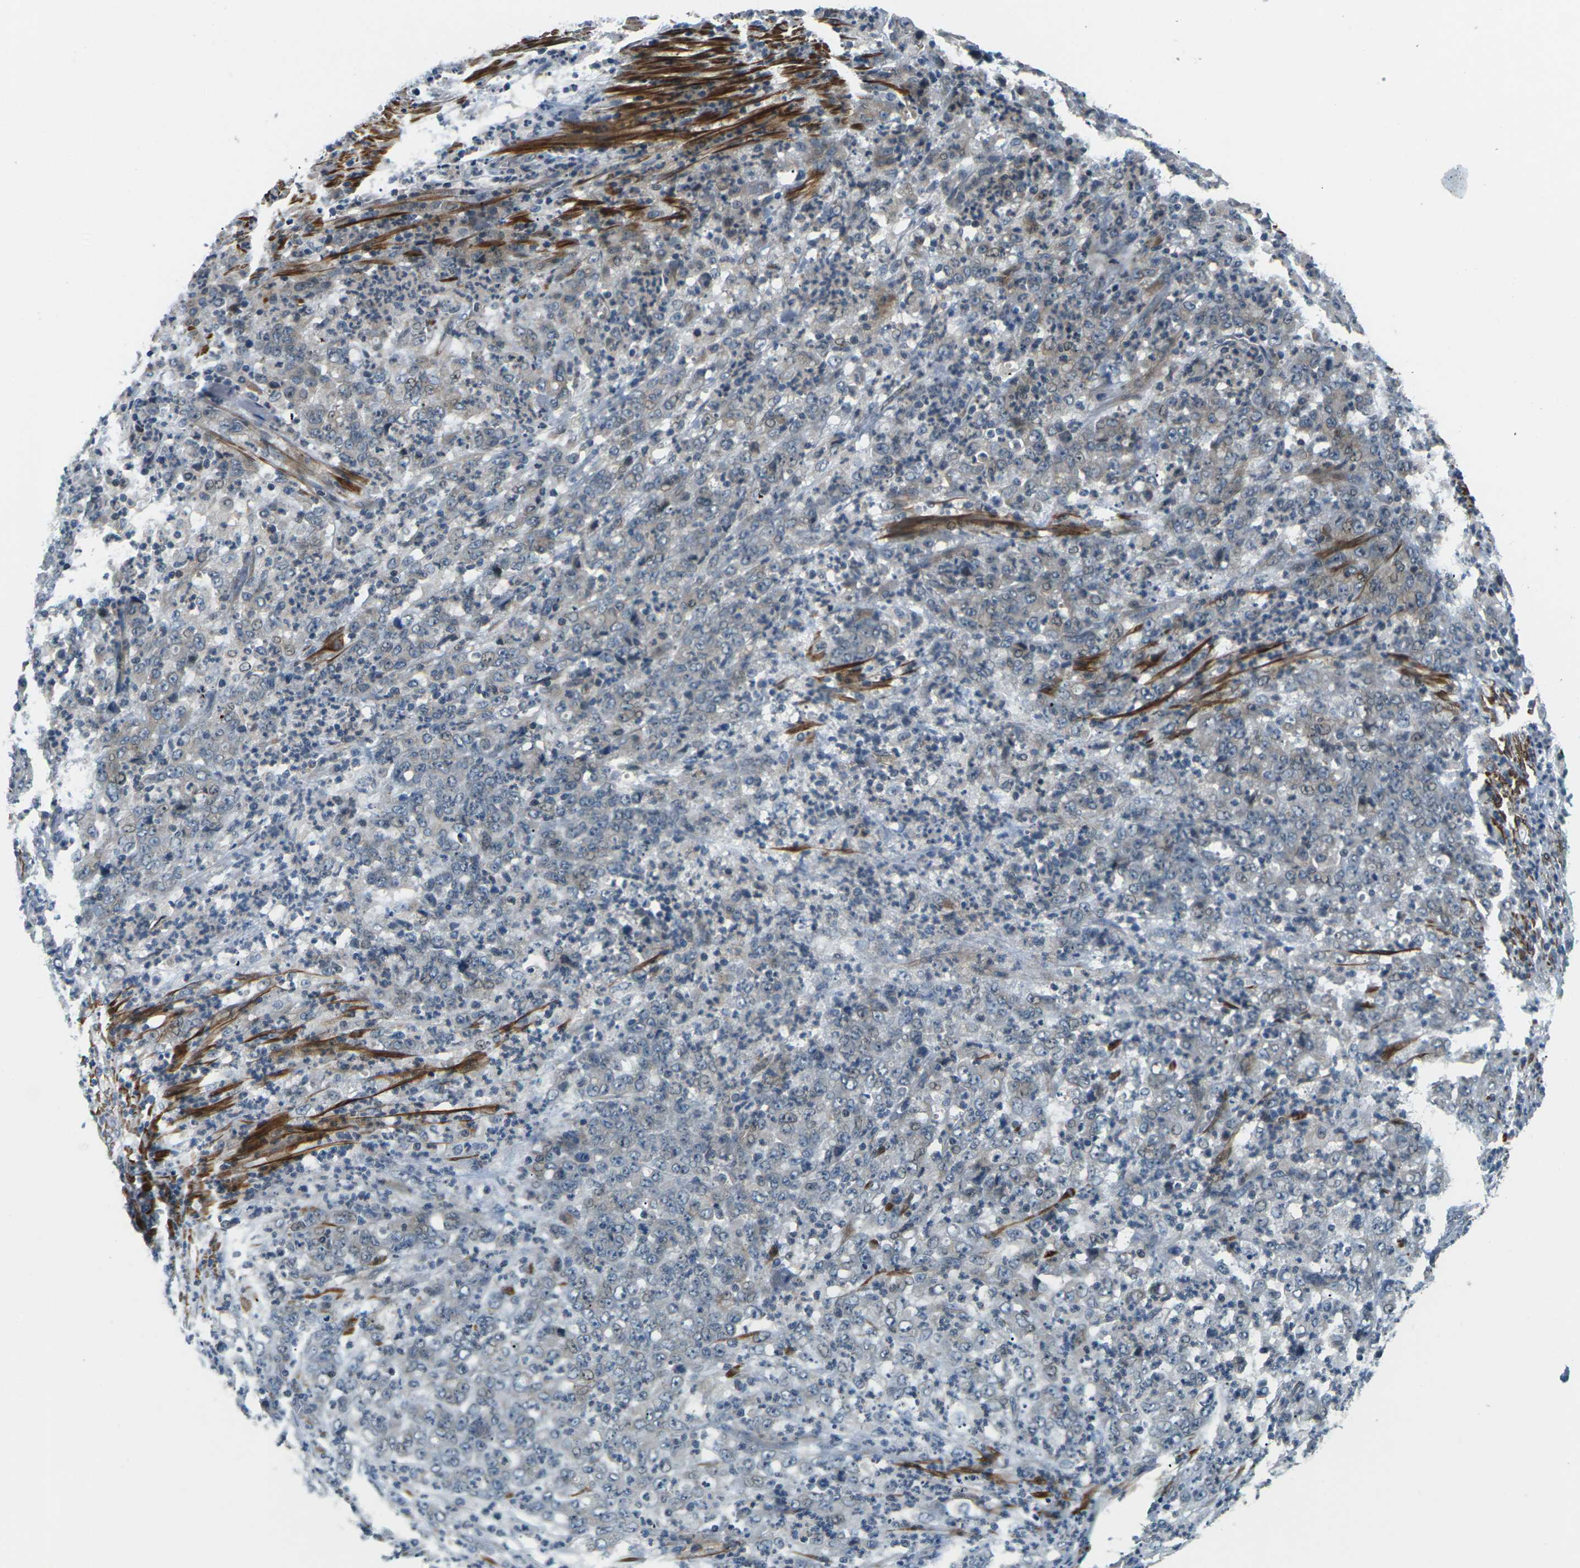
{"staining": {"intensity": "negative", "quantity": "none", "location": "none"}, "tissue": "stomach cancer", "cell_type": "Tumor cells", "image_type": "cancer", "snomed": [{"axis": "morphology", "description": "Adenocarcinoma, NOS"}, {"axis": "topography", "description": "Stomach, lower"}], "caption": "Protein analysis of adenocarcinoma (stomach) shows no significant expression in tumor cells.", "gene": "SLC13A3", "patient": {"sex": "female", "age": 71}}